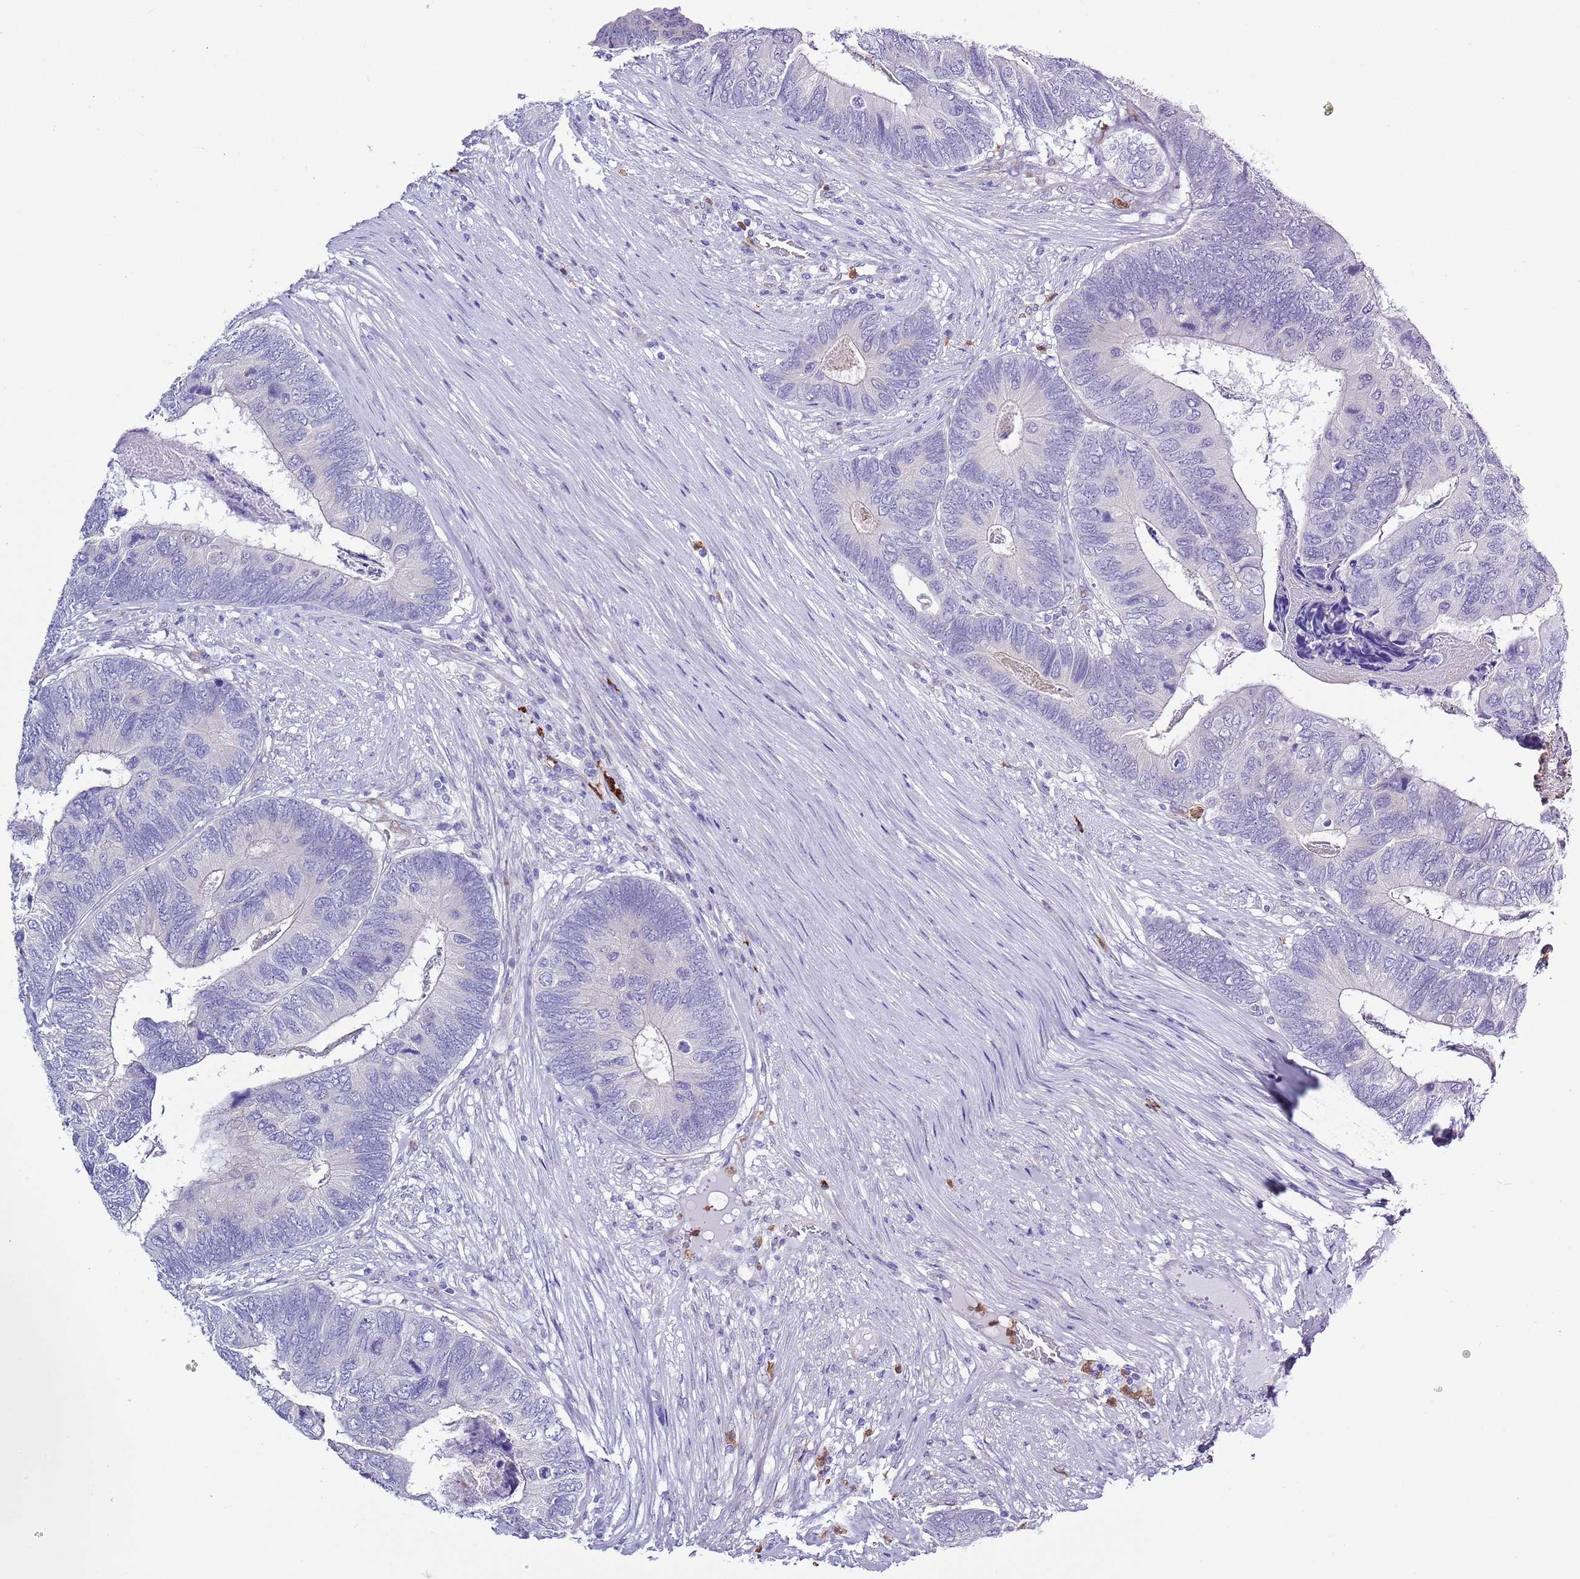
{"staining": {"intensity": "negative", "quantity": "none", "location": "none"}, "tissue": "colorectal cancer", "cell_type": "Tumor cells", "image_type": "cancer", "snomed": [{"axis": "morphology", "description": "Adenocarcinoma, NOS"}, {"axis": "topography", "description": "Colon"}], "caption": "Photomicrograph shows no significant protein positivity in tumor cells of colorectal cancer.", "gene": "ZFP2", "patient": {"sex": "female", "age": 67}}